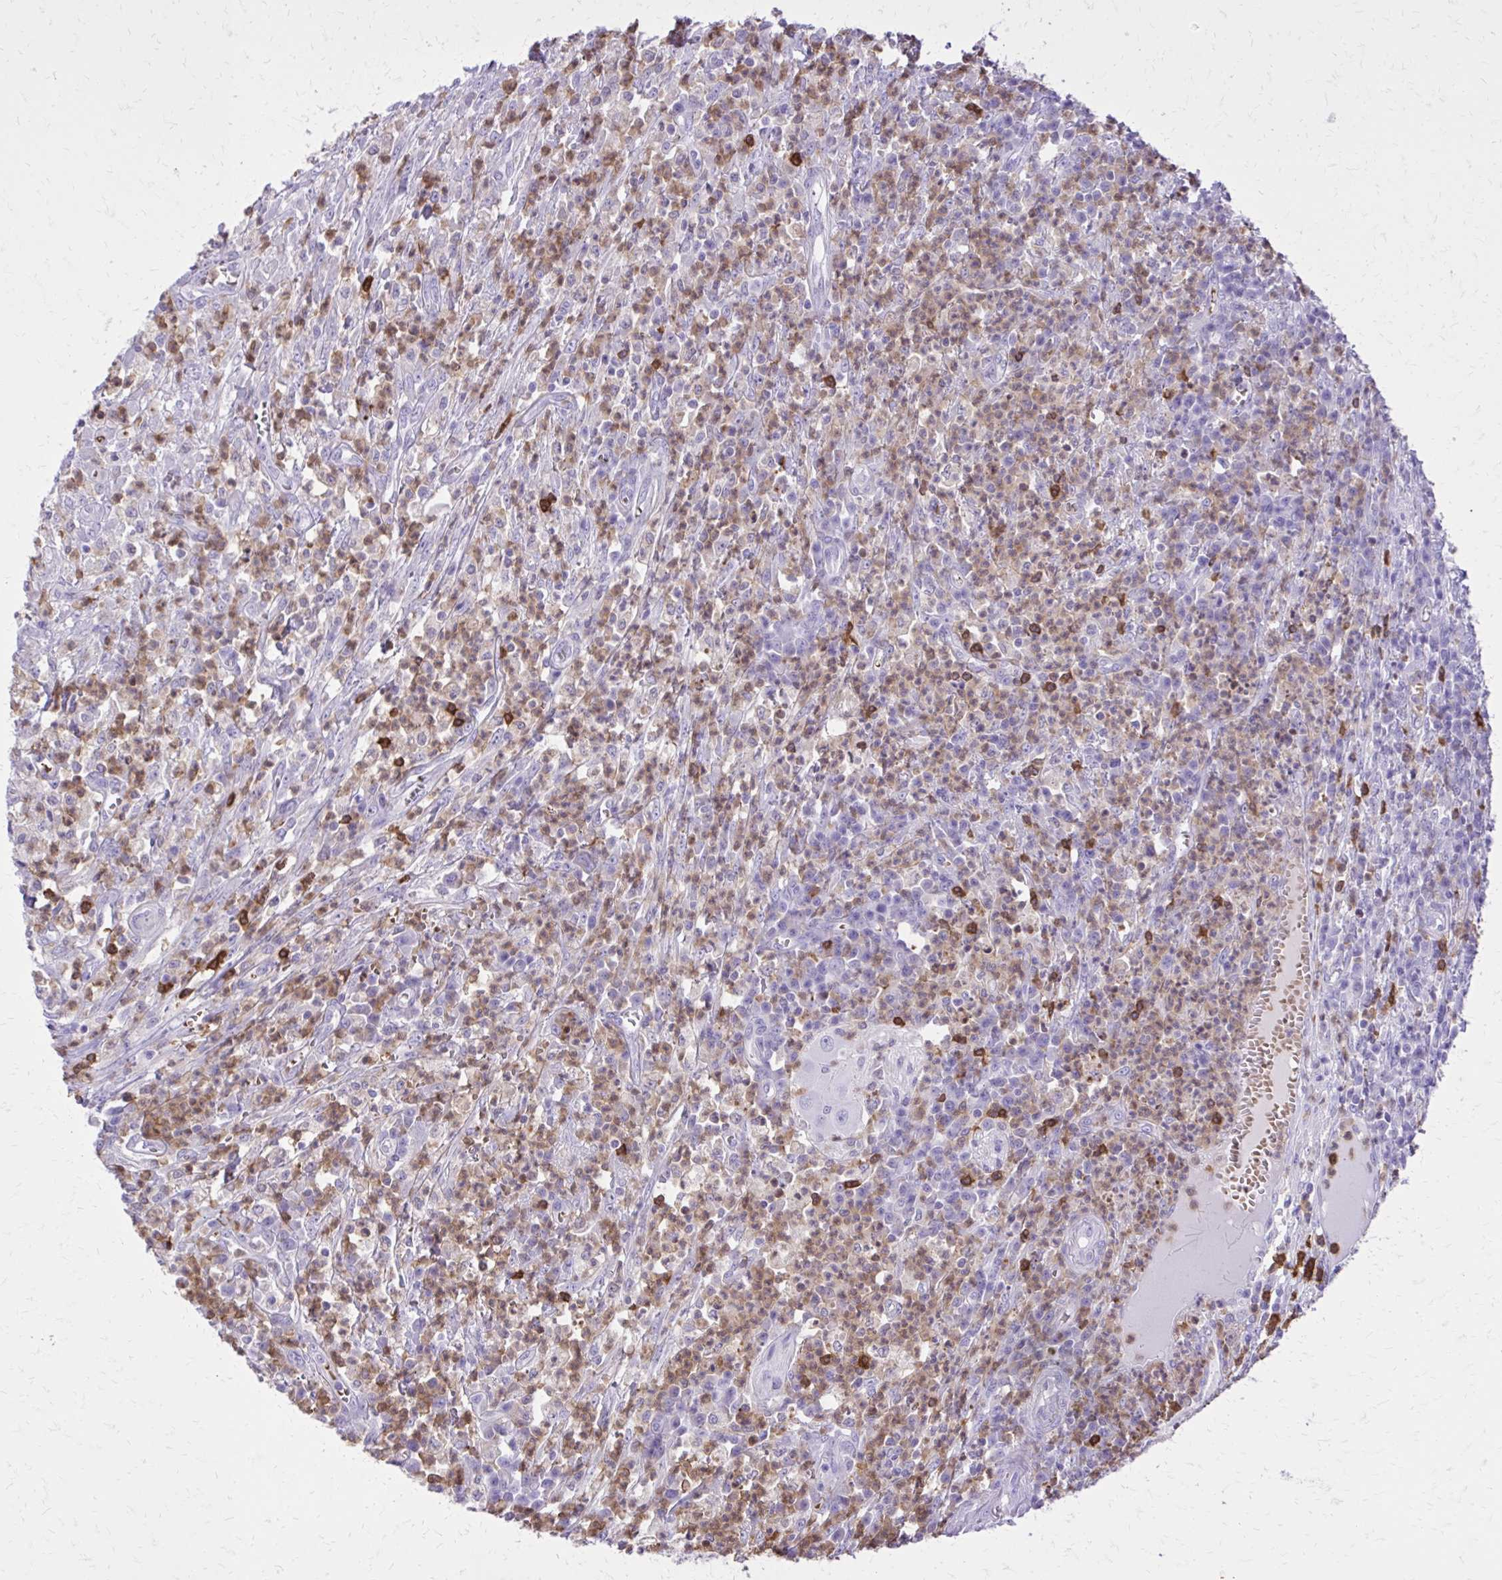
{"staining": {"intensity": "negative", "quantity": "none", "location": "none"}, "tissue": "colorectal cancer", "cell_type": "Tumor cells", "image_type": "cancer", "snomed": [{"axis": "morphology", "description": "Adenocarcinoma, NOS"}, {"axis": "topography", "description": "Colon"}], "caption": "Tumor cells are negative for protein expression in human adenocarcinoma (colorectal).", "gene": "CAT", "patient": {"sex": "male", "age": 65}}